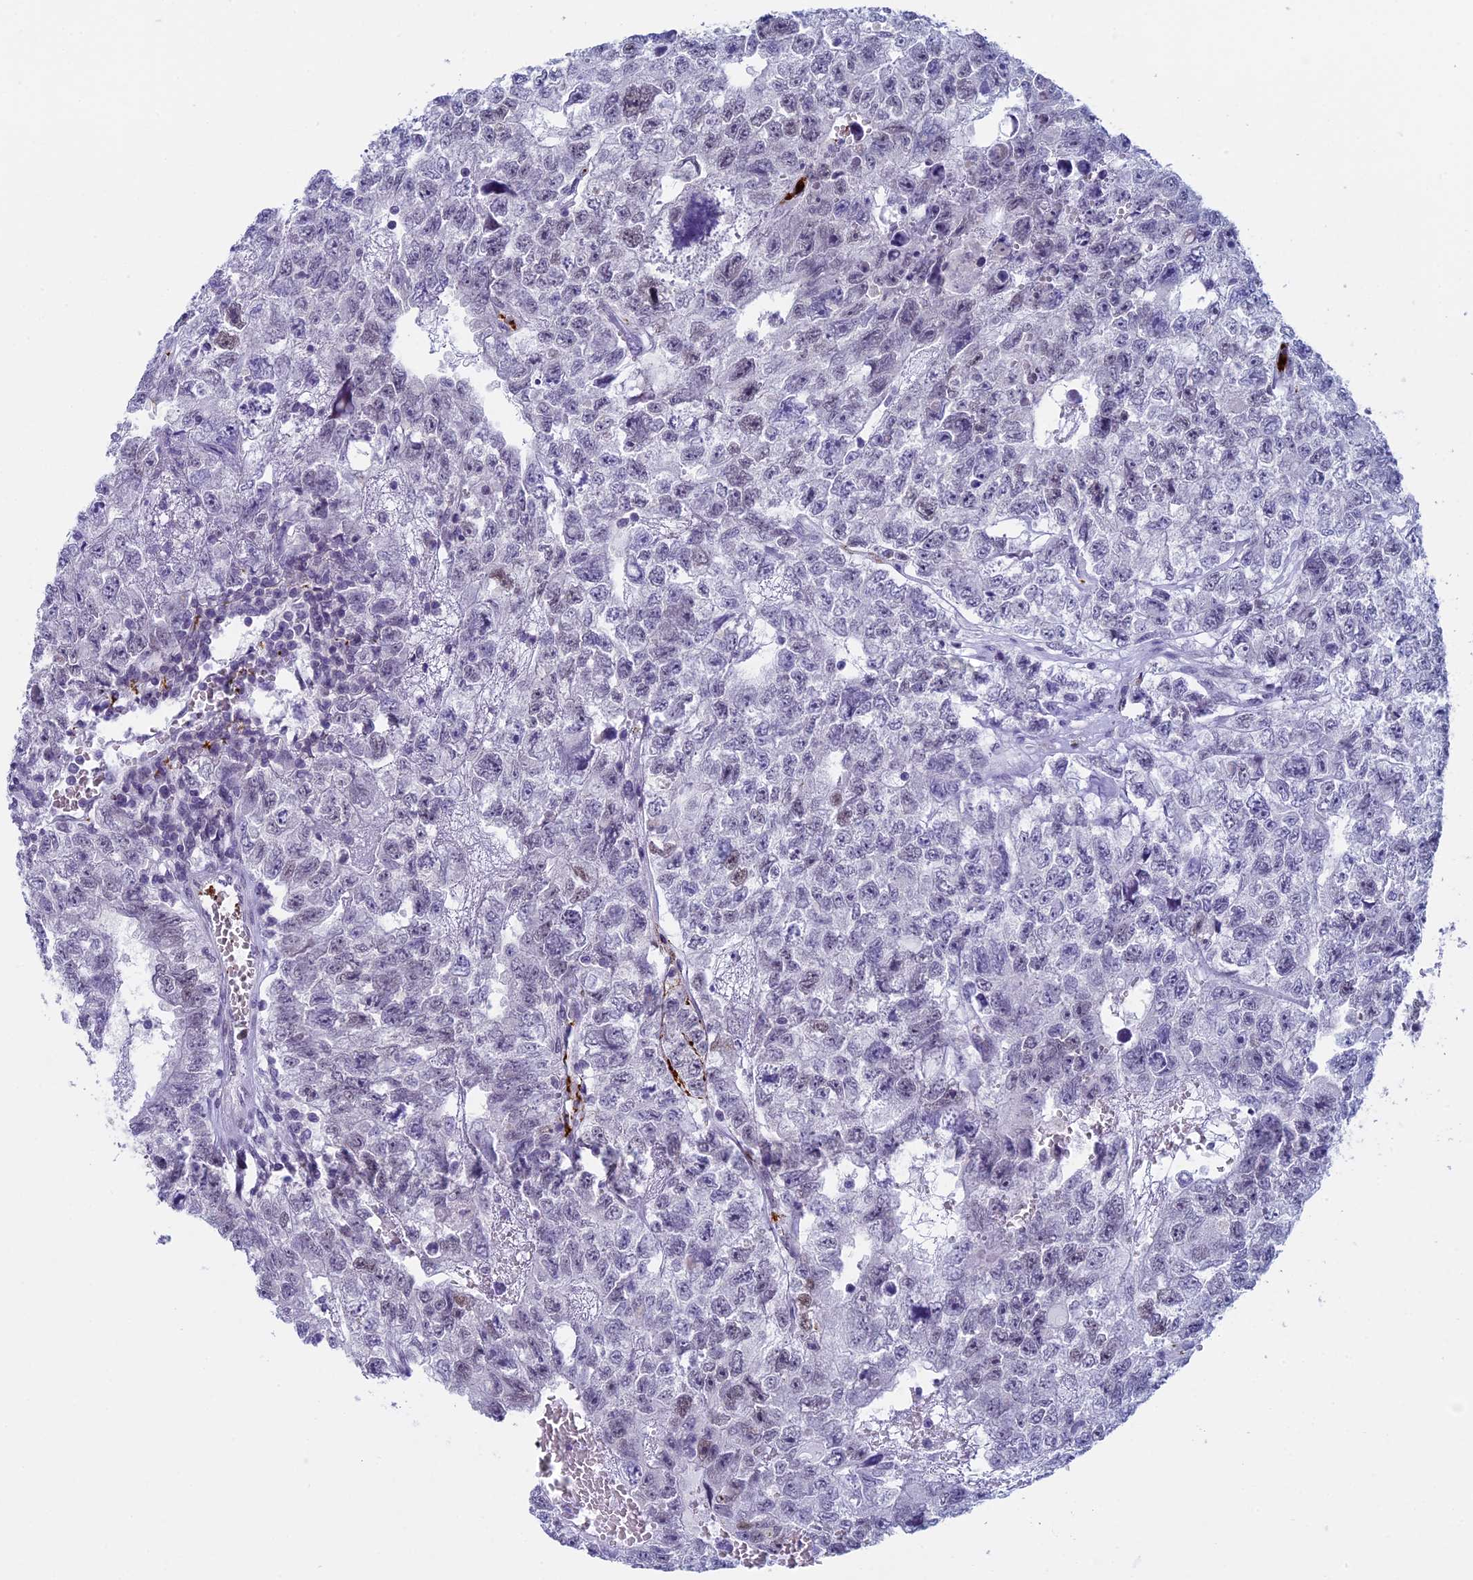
{"staining": {"intensity": "weak", "quantity": "25%-75%", "location": "nuclear"}, "tissue": "testis cancer", "cell_type": "Tumor cells", "image_type": "cancer", "snomed": [{"axis": "morphology", "description": "Carcinoma, Embryonal, NOS"}, {"axis": "topography", "description": "Testis"}], "caption": "Protein analysis of testis cancer tissue demonstrates weak nuclear expression in about 25%-75% of tumor cells. The protein is shown in brown color, while the nuclei are stained blue.", "gene": "AIFM2", "patient": {"sex": "male", "age": 26}}